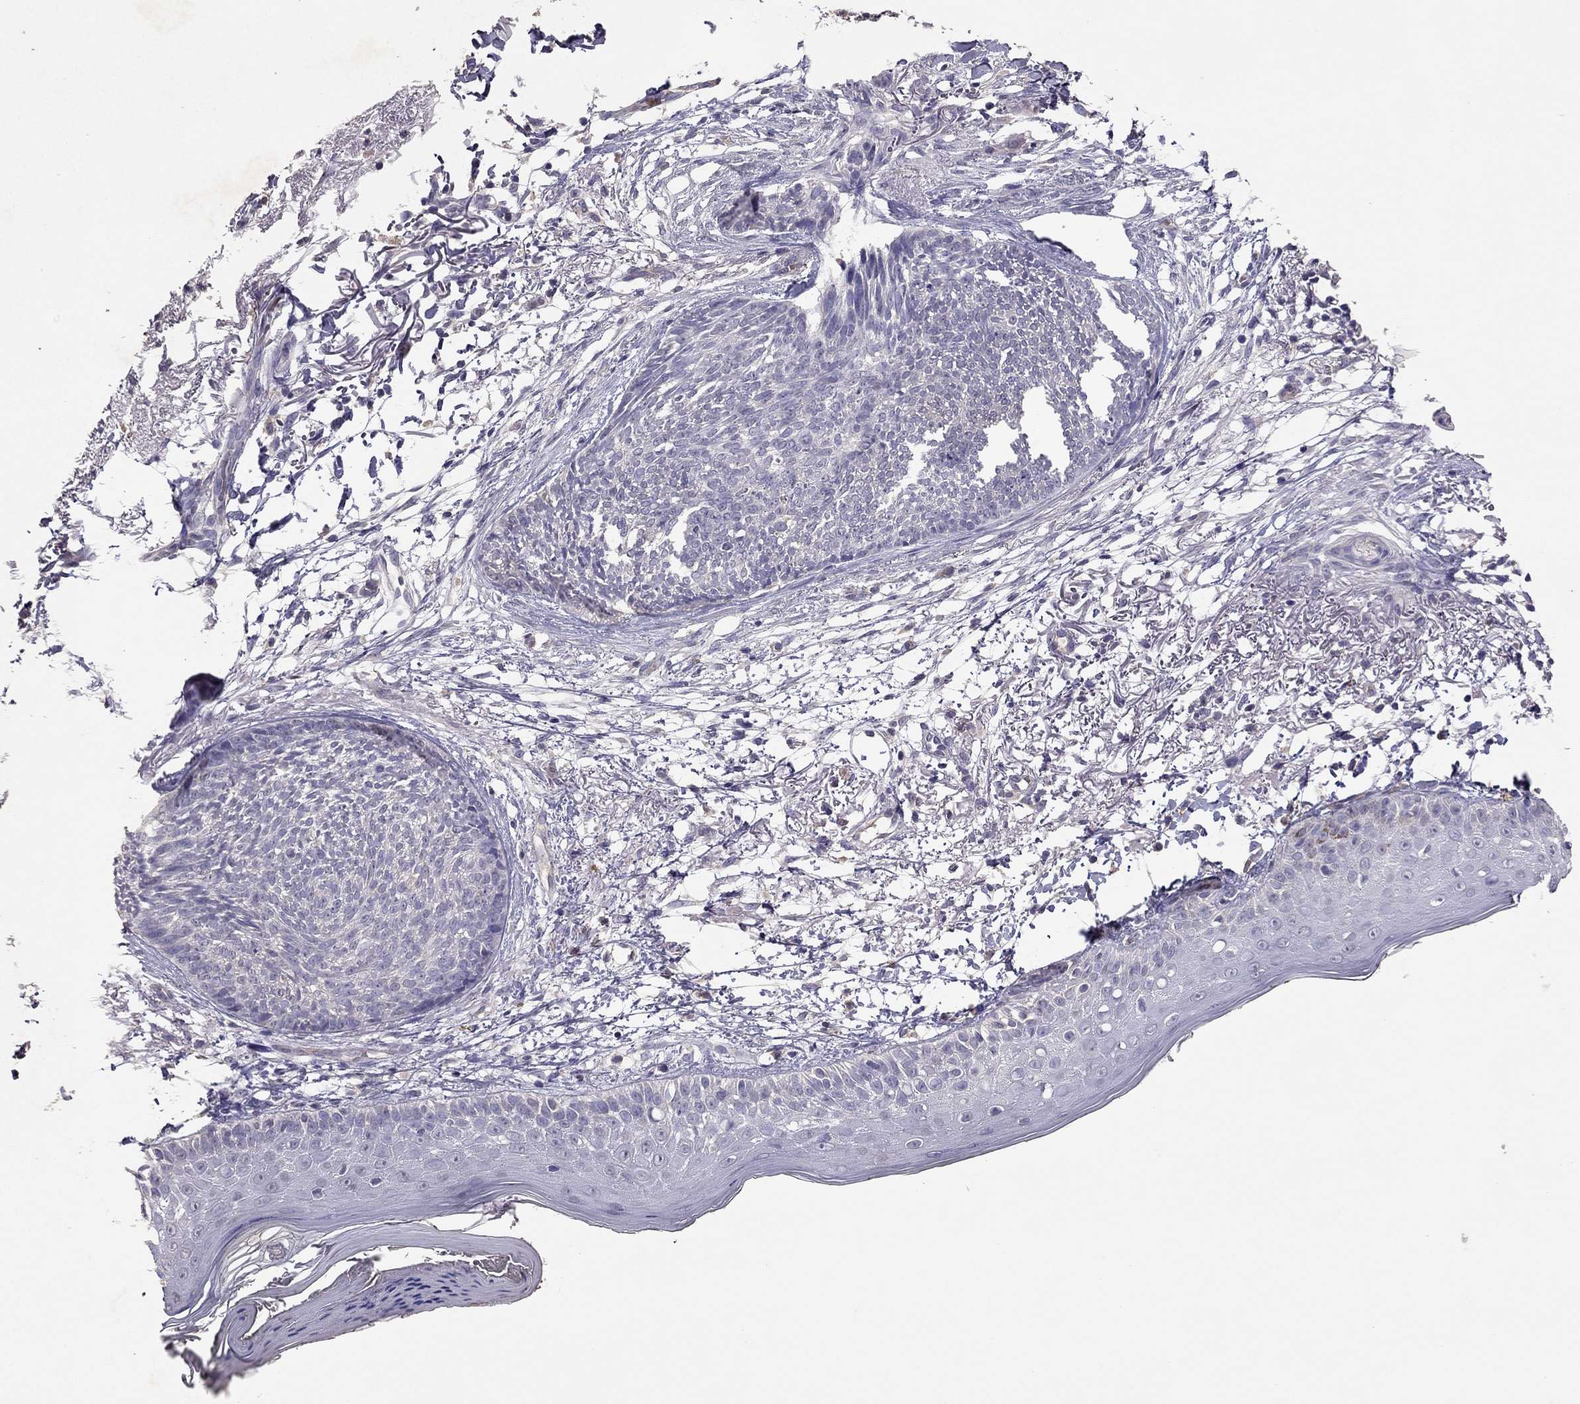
{"staining": {"intensity": "negative", "quantity": "none", "location": "none"}, "tissue": "skin cancer", "cell_type": "Tumor cells", "image_type": "cancer", "snomed": [{"axis": "morphology", "description": "Normal tissue, NOS"}, {"axis": "morphology", "description": "Basal cell carcinoma"}, {"axis": "topography", "description": "Skin"}], "caption": "This is an immunohistochemistry micrograph of skin basal cell carcinoma. There is no positivity in tumor cells.", "gene": "RFLNB", "patient": {"sex": "male", "age": 84}}